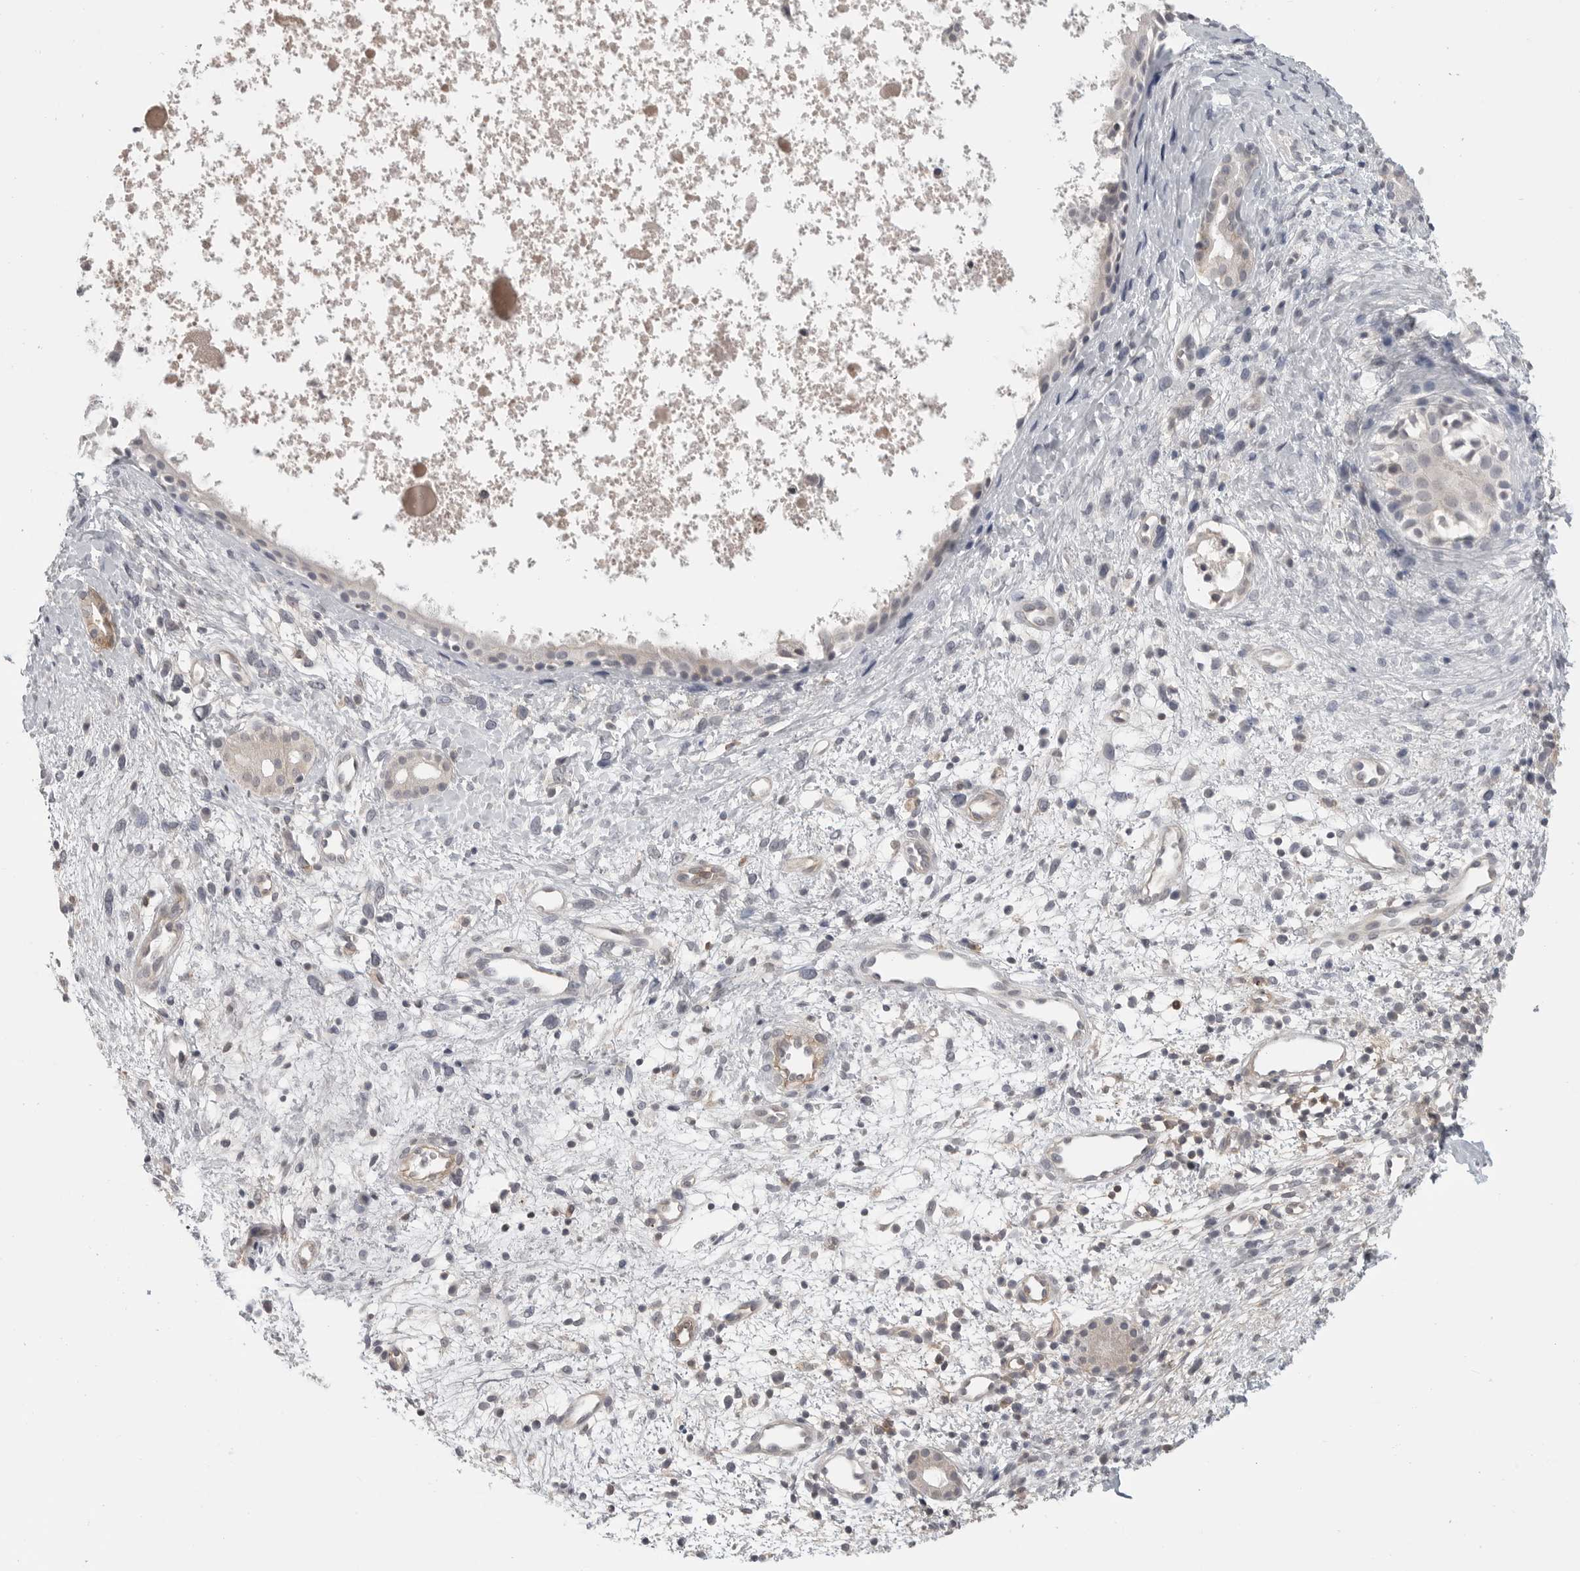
{"staining": {"intensity": "negative", "quantity": "none", "location": "none"}, "tissue": "nasopharynx", "cell_type": "Respiratory epithelial cells", "image_type": "normal", "snomed": [{"axis": "morphology", "description": "Normal tissue, NOS"}, {"axis": "topography", "description": "Nasopharynx"}], "caption": "Immunohistochemistry image of unremarkable nasopharynx stained for a protein (brown), which demonstrates no positivity in respiratory epithelial cells.", "gene": "IFNGR1", "patient": {"sex": "male", "age": 22}}